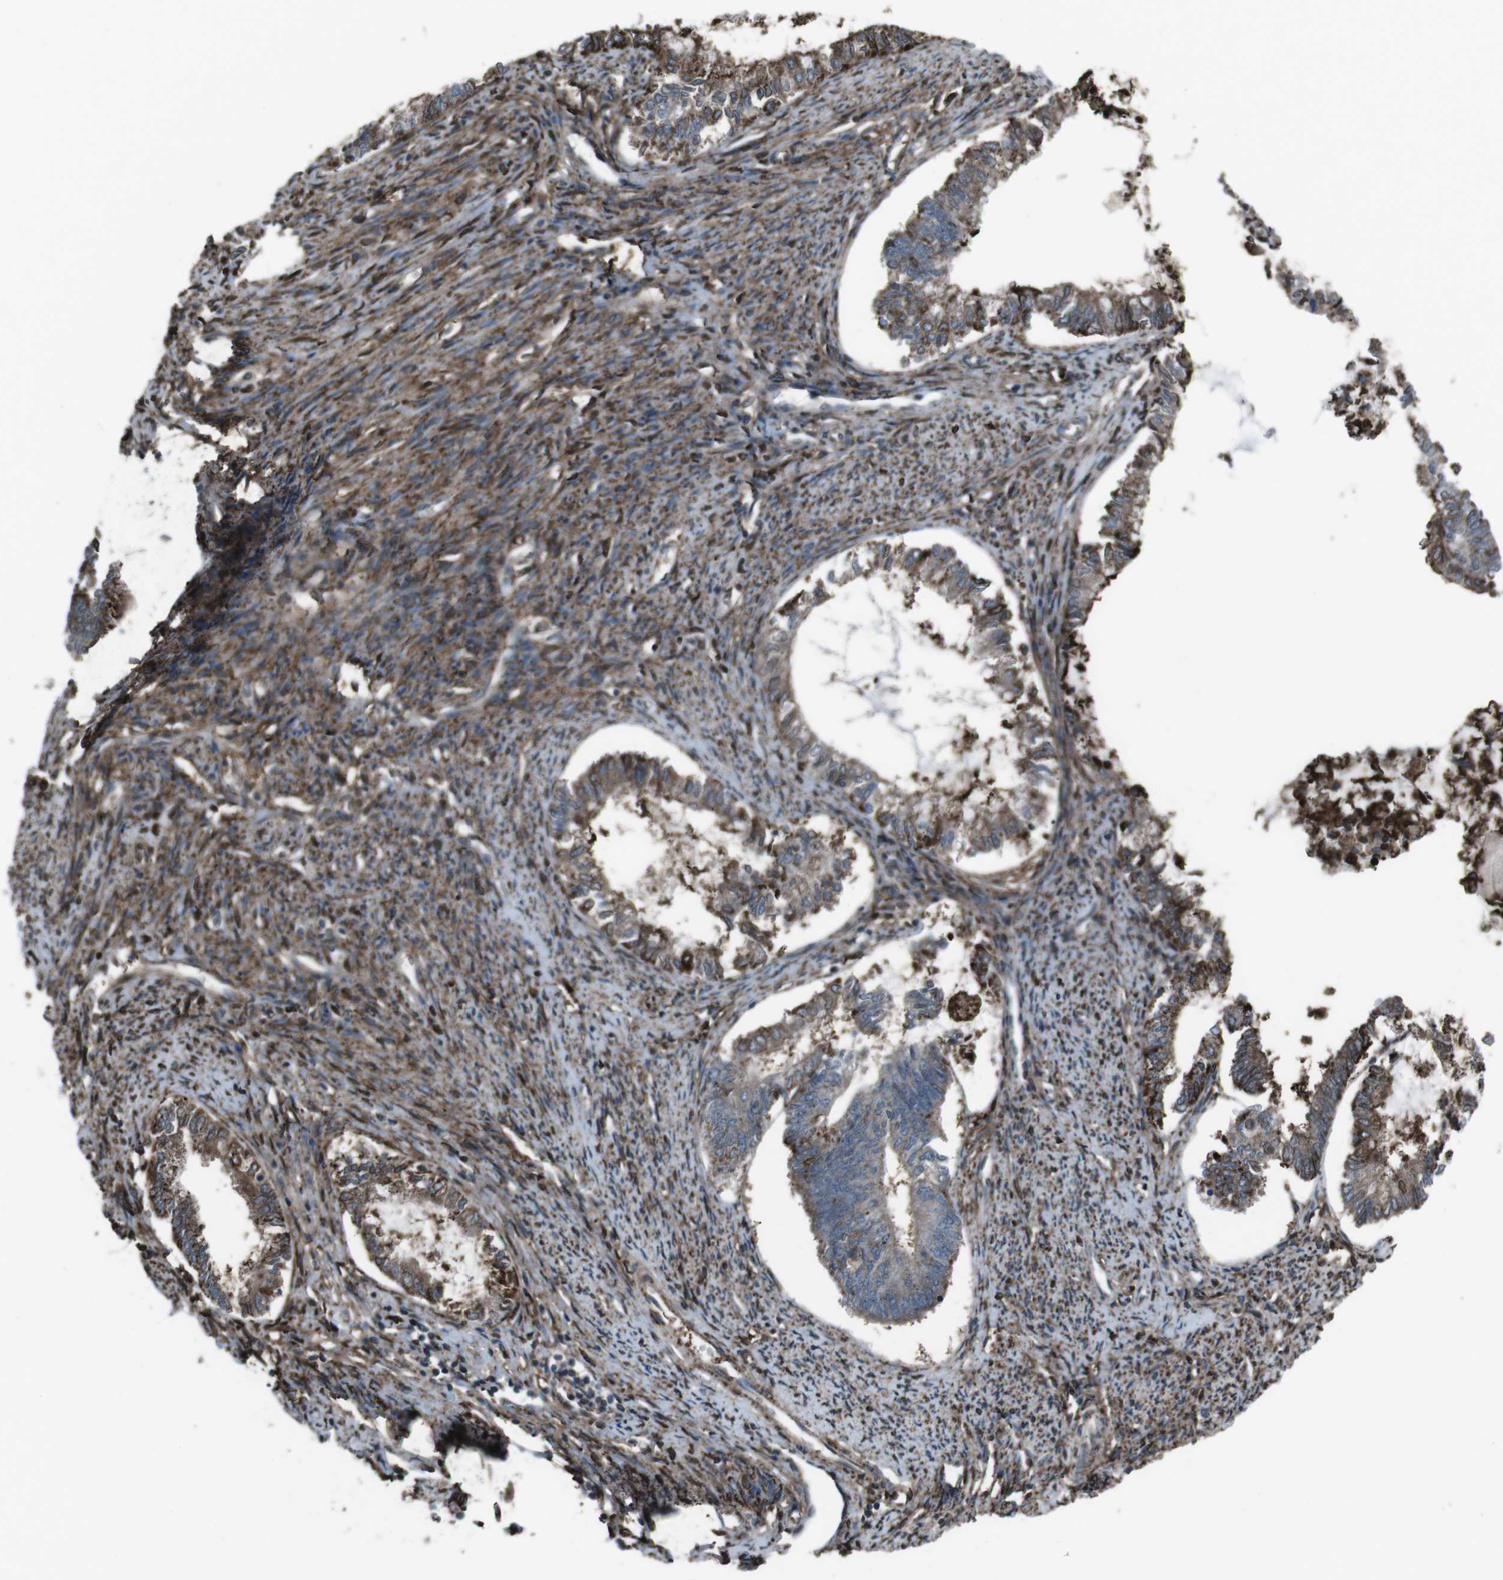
{"staining": {"intensity": "moderate", "quantity": ">75%", "location": "cytoplasmic/membranous"}, "tissue": "endometrial cancer", "cell_type": "Tumor cells", "image_type": "cancer", "snomed": [{"axis": "morphology", "description": "Adenocarcinoma, NOS"}, {"axis": "topography", "description": "Endometrium"}], "caption": "Brown immunohistochemical staining in endometrial cancer demonstrates moderate cytoplasmic/membranous expression in approximately >75% of tumor cells.", "gene": "GDF10", "patient": {"sex": "female", "age": 86}}